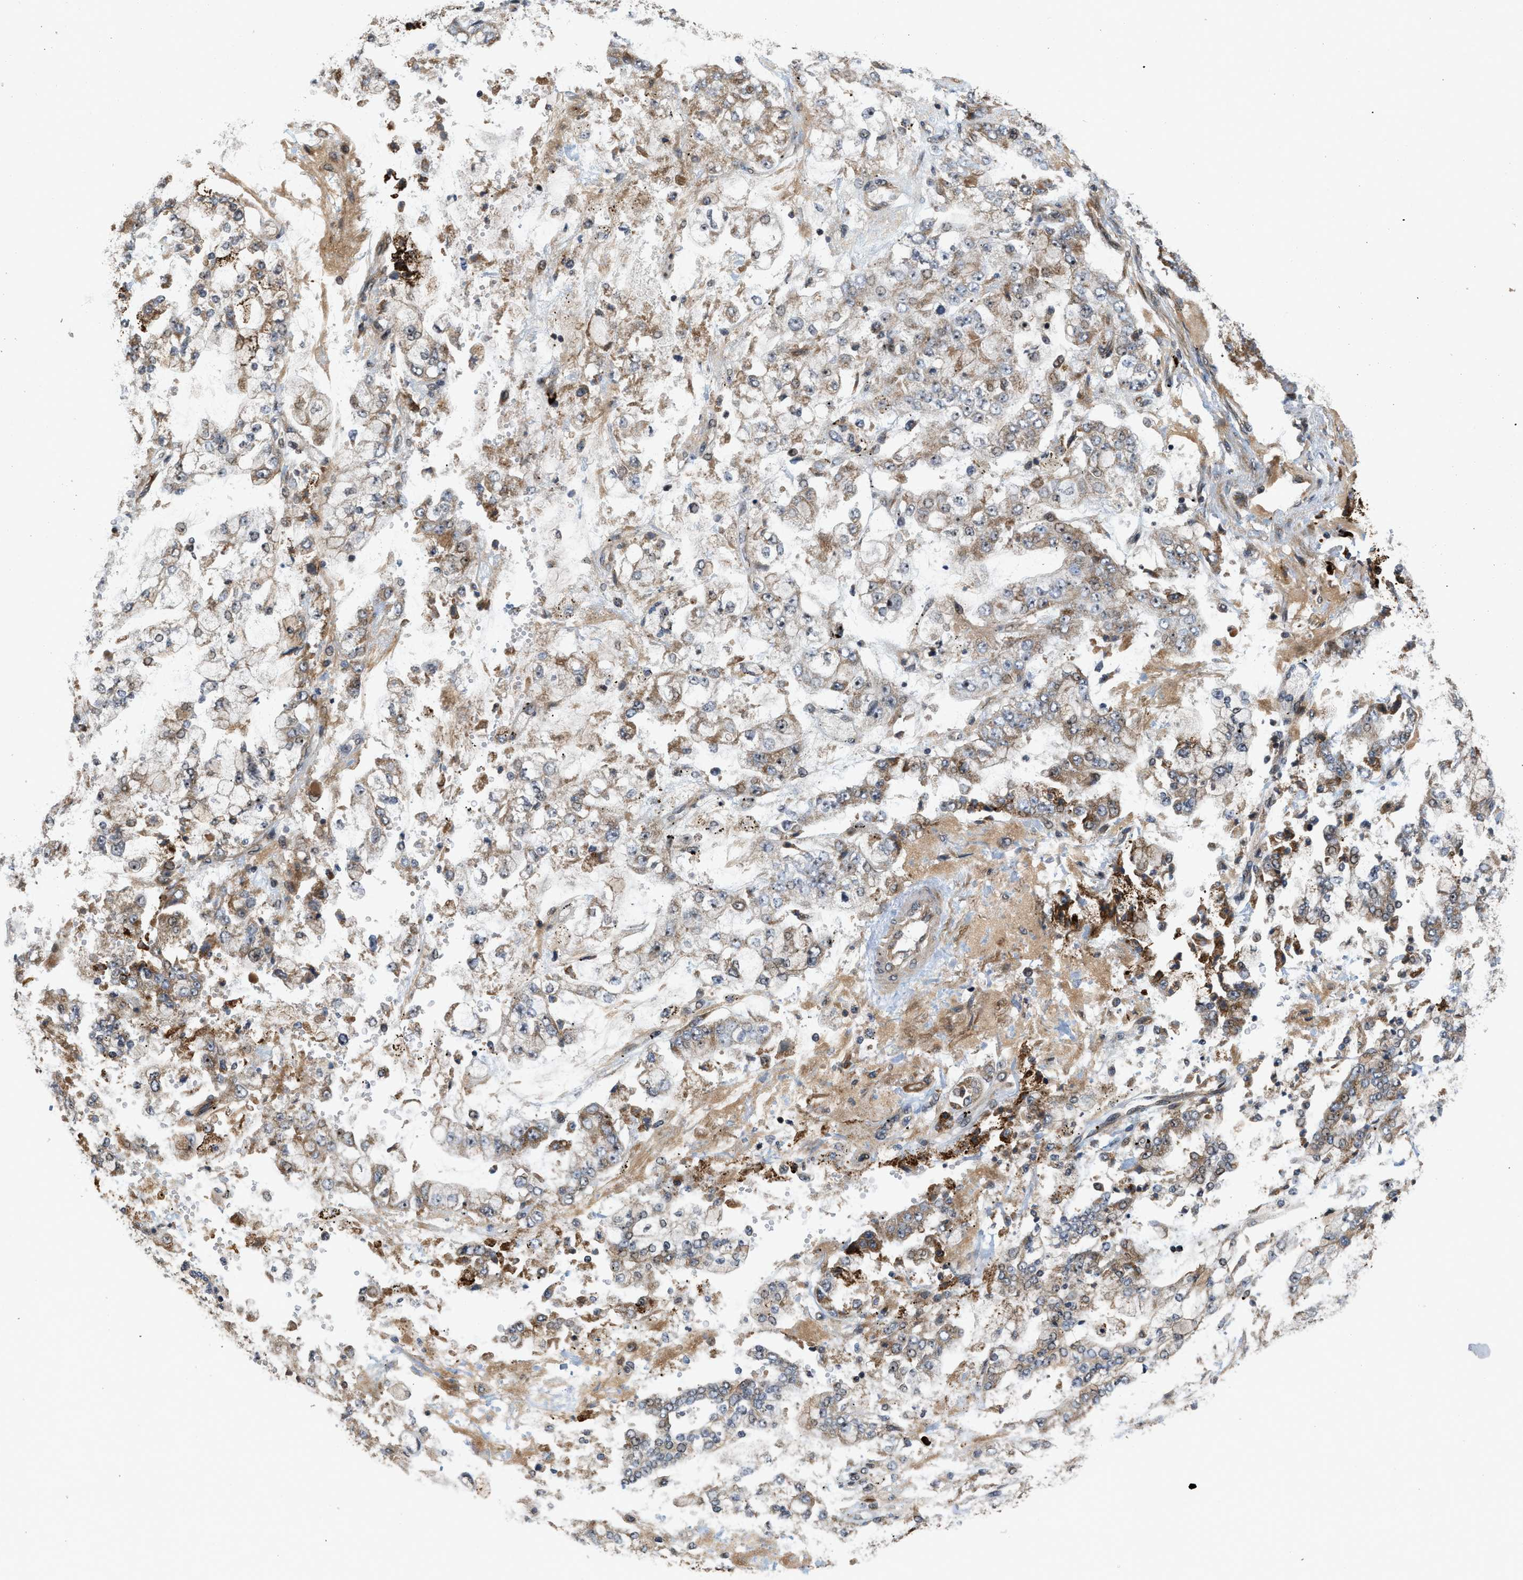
{"staining": {"intensity": "moderate", "quantity": ">75%", "location": "cytoplasmic/membranous"}, "tissue": "stomach cancer", "cell_type": "Tumor cells", "image_type": "cancer", "snomed": [{"axis": "morphology", "description": "Adenocarcinoma, NOS"}, {"axis": "topography", "description": "Stomach"}], "caption": "Immunohistochemistry micrograph of neoplastic tissue: human stomach cancer (adenocarcinoma) stained using immunohistochemistry demonstrates medium levels of moderate protein expression localized specifically in the cytoplasmic/membranous of tumor cells, appearing as a cytoplasmic/membranous brown color.", "gene": "ELP2", "patient": {"sex": "male", "age": 76}}